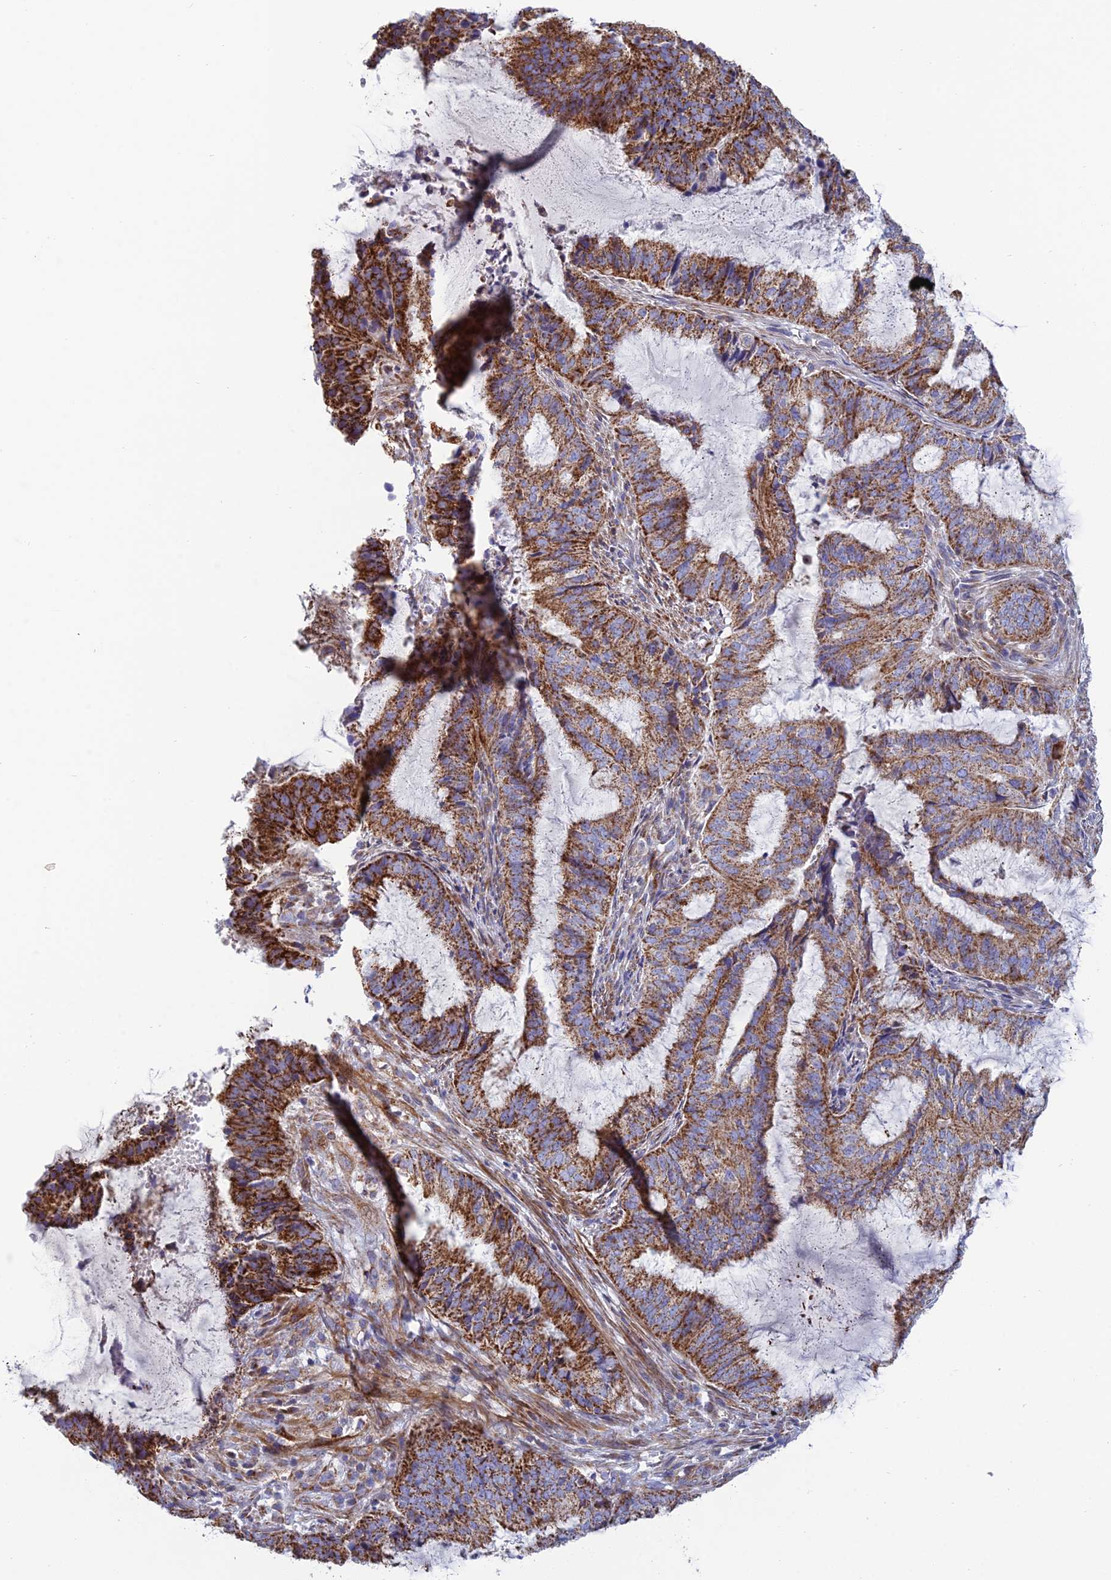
{"staining": {"intensity": "moderate", "quantity": ">75%", "location": "cytoplasmic/membranous"}, "tissue": "endometrial cancer", "cell_type": "Tumor cells", "image_type": "cancer", "snomed": [{"axis": "morphology", "description": "Adenocarcinoma, NOS"}, {"axis": "topography", "description": "Endometrium"}], "caption": "This image demonstrates IHC staining of adenocarcinoma (endometrial), with medium moderate cytoplasmic/membranous staining in about >75% of tumor cells.", "gene": "CSPG4", "patient": {"sex": "female", "age": 51}}